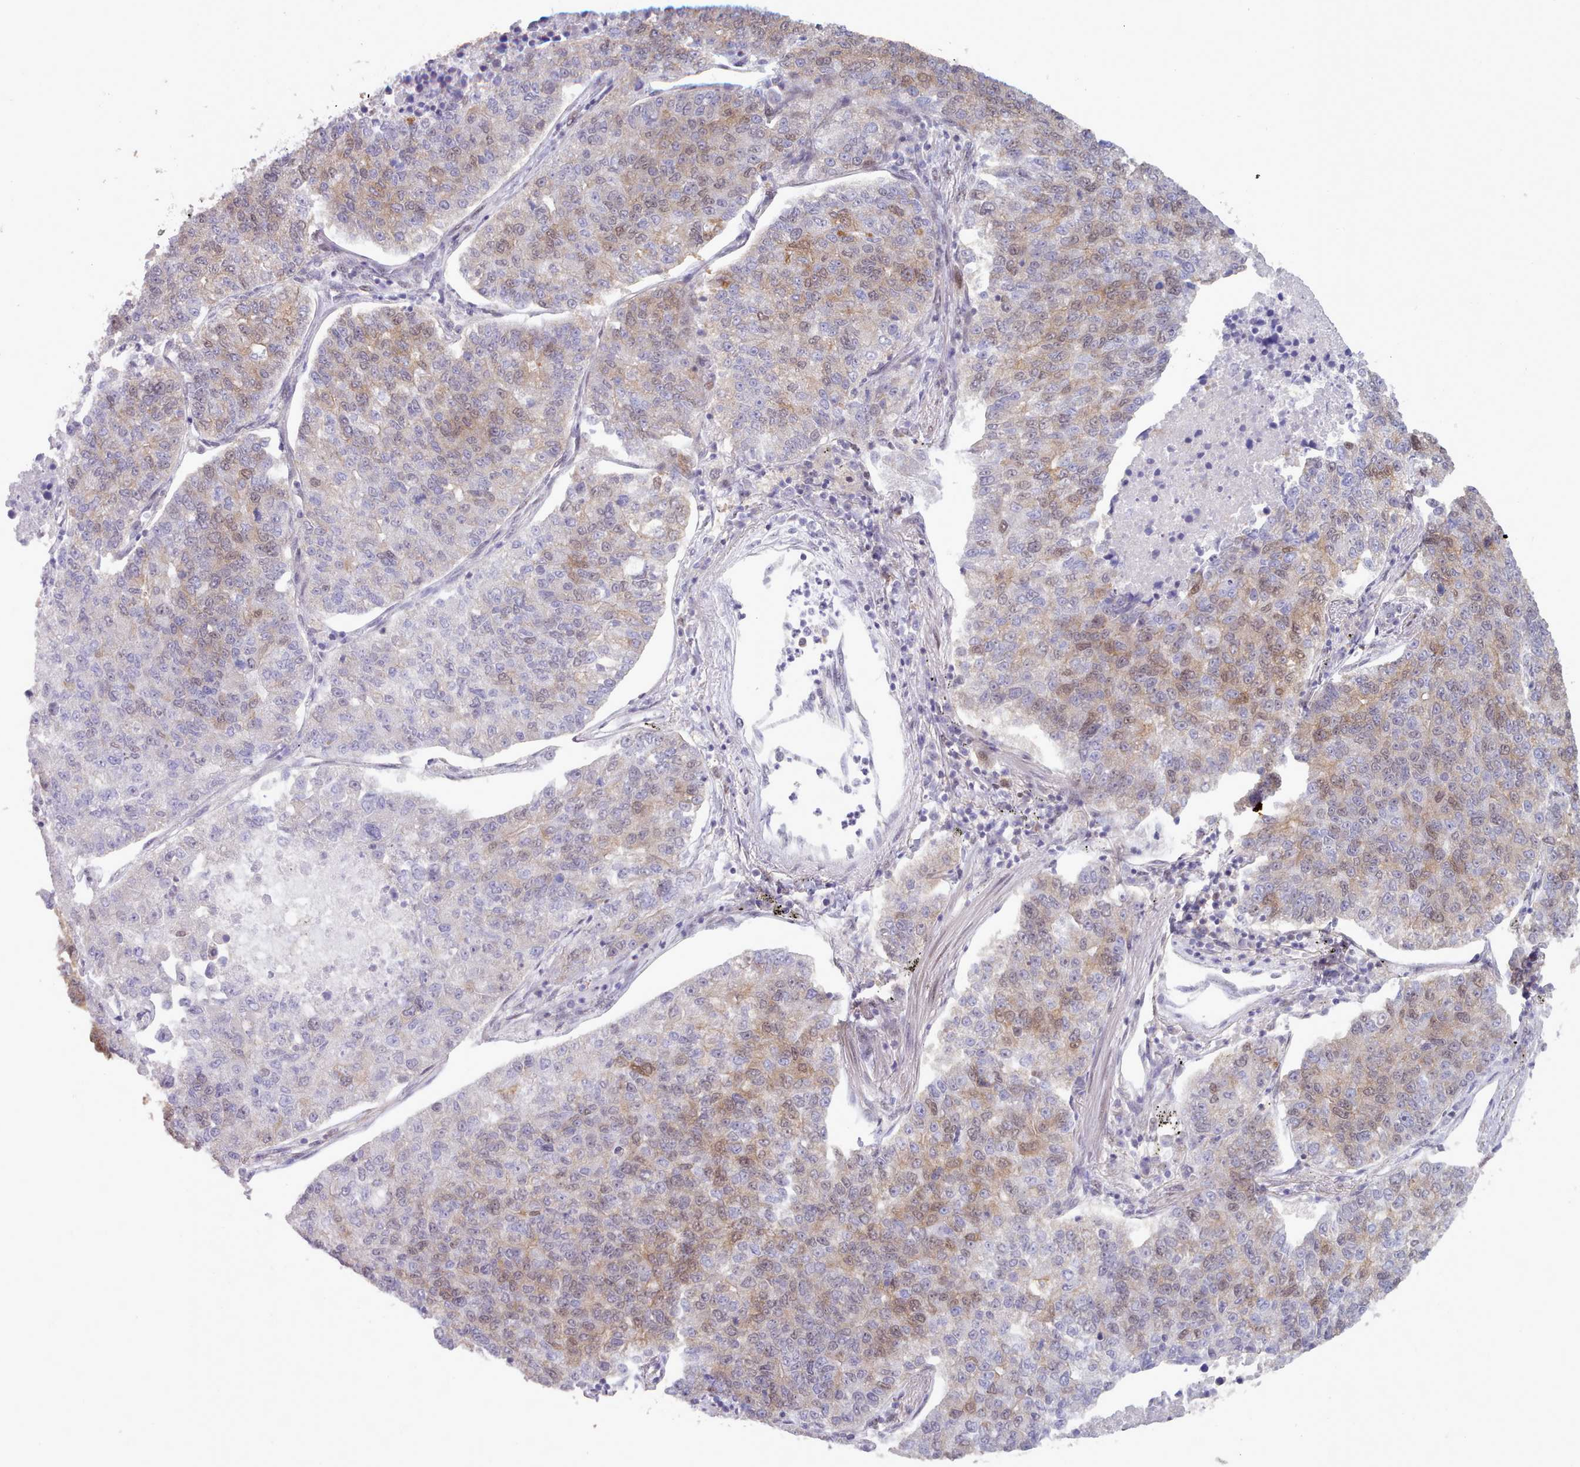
{"staining": {"intensity": "weak", "quantity": "<25%", "location": "nuclear"}, "tissue": "lung cancer", "cell_type": "Tumor cells", "image_type": "cancer", "snomed": [{"axis": "morphology", "description": "Adenocarcinoma, NOS"}, {"axis": "topography", "description": "Lung"}], "caption": "This is a photomicrograph of immunohistochemistry (IHC) staining of lung cancer (adenocarcinoma), which shows no staining in tumor cells. (IHC, brightfield microscopy, high magnification).", "gene": "CES3", "patient": {"sex": "male", "age": 49}}